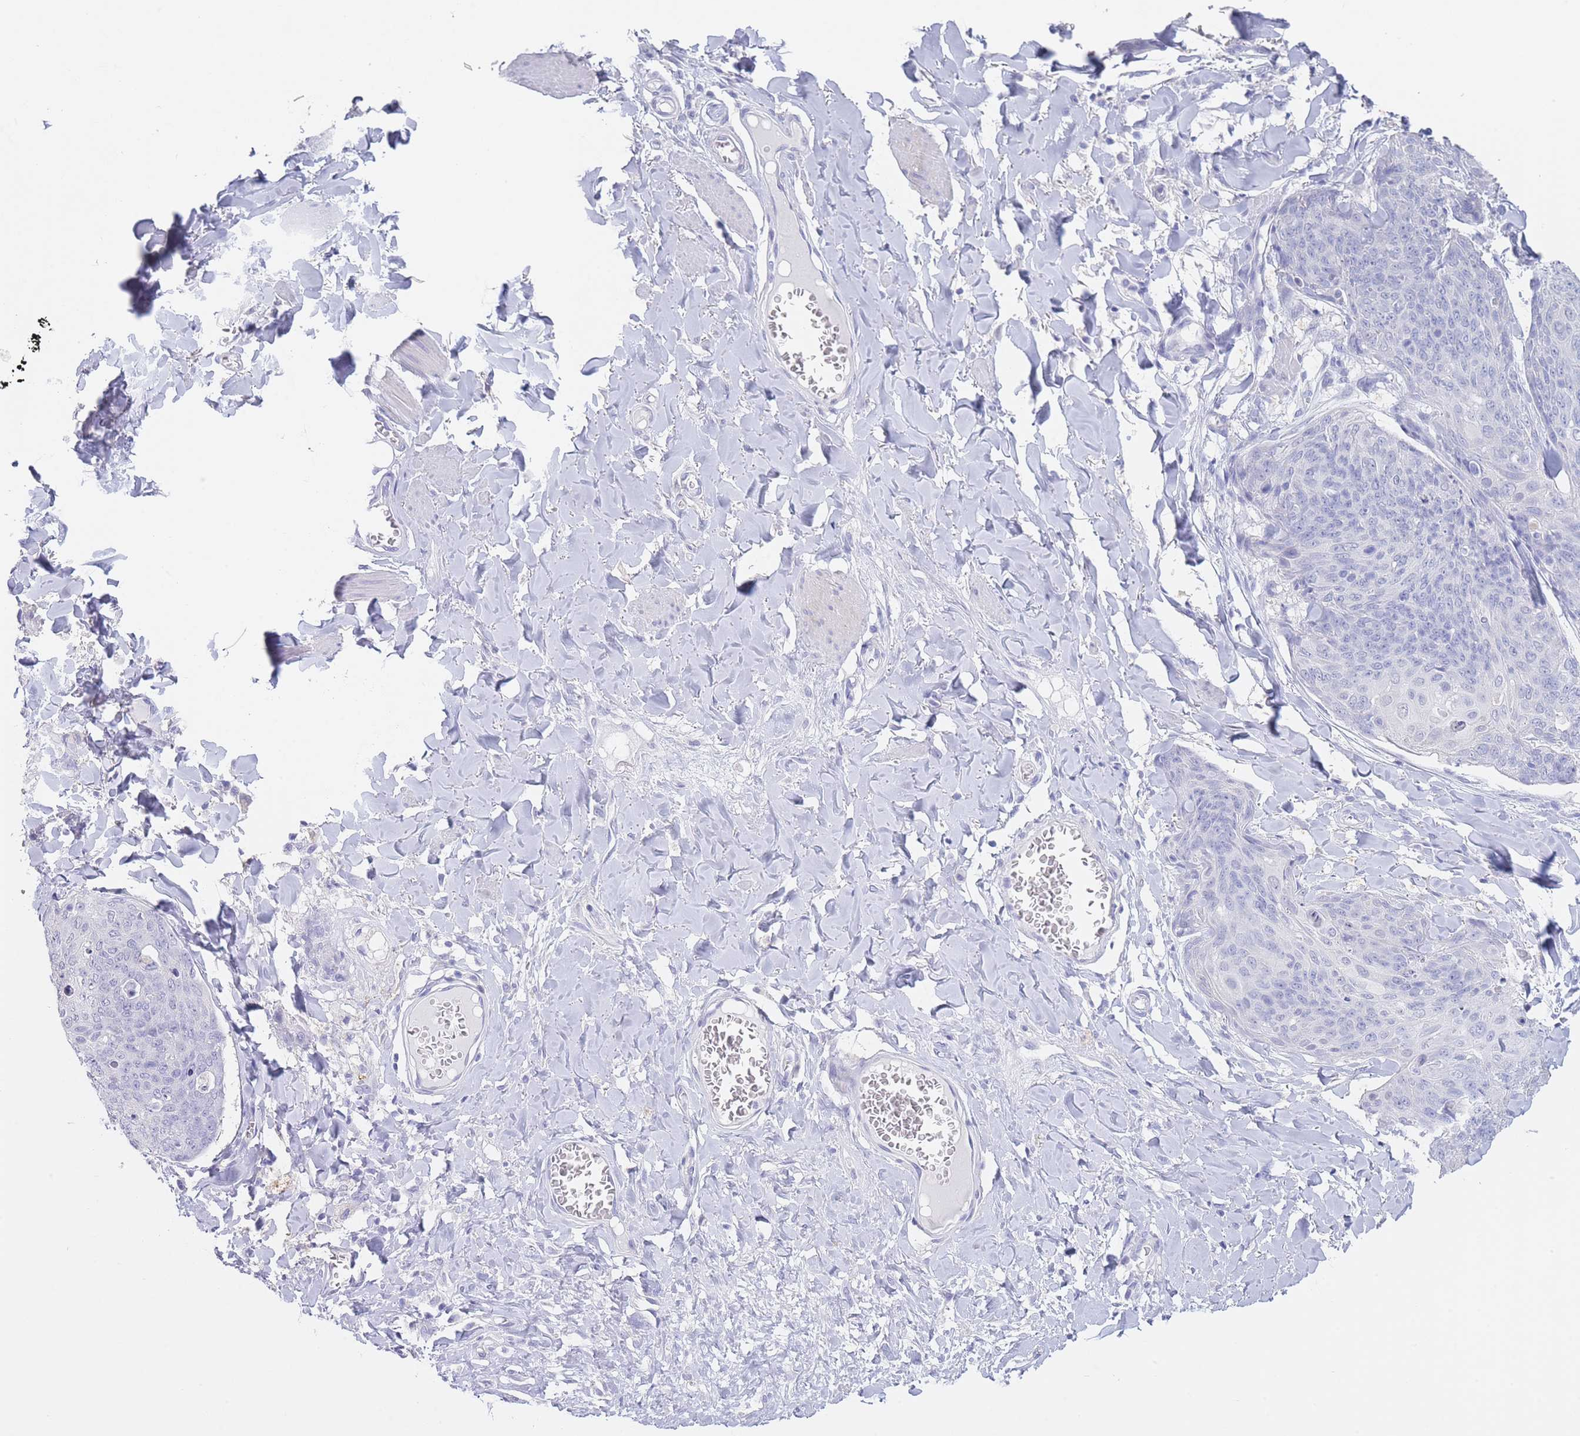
{"staining": {"intensity": "negative", "quantity": "none", "location": "none"}, "tissue": "skin cancer", "cell_type": "Tumor cells", "image_type": "cancer", "snomed": [{"axis": "morphology", "description": "Squamous cell carcinoma, NOS"}, {"axis": "topography", "description": "Skin"}, {"axis": "topography", "description": "Vulva"}], "caption": "The micrograph exhibits no staining of tumor cells in skin cancer (squamous cell carcinoma).", "gene": "CD37", "patient": {"sex": "female", "age": 85}}